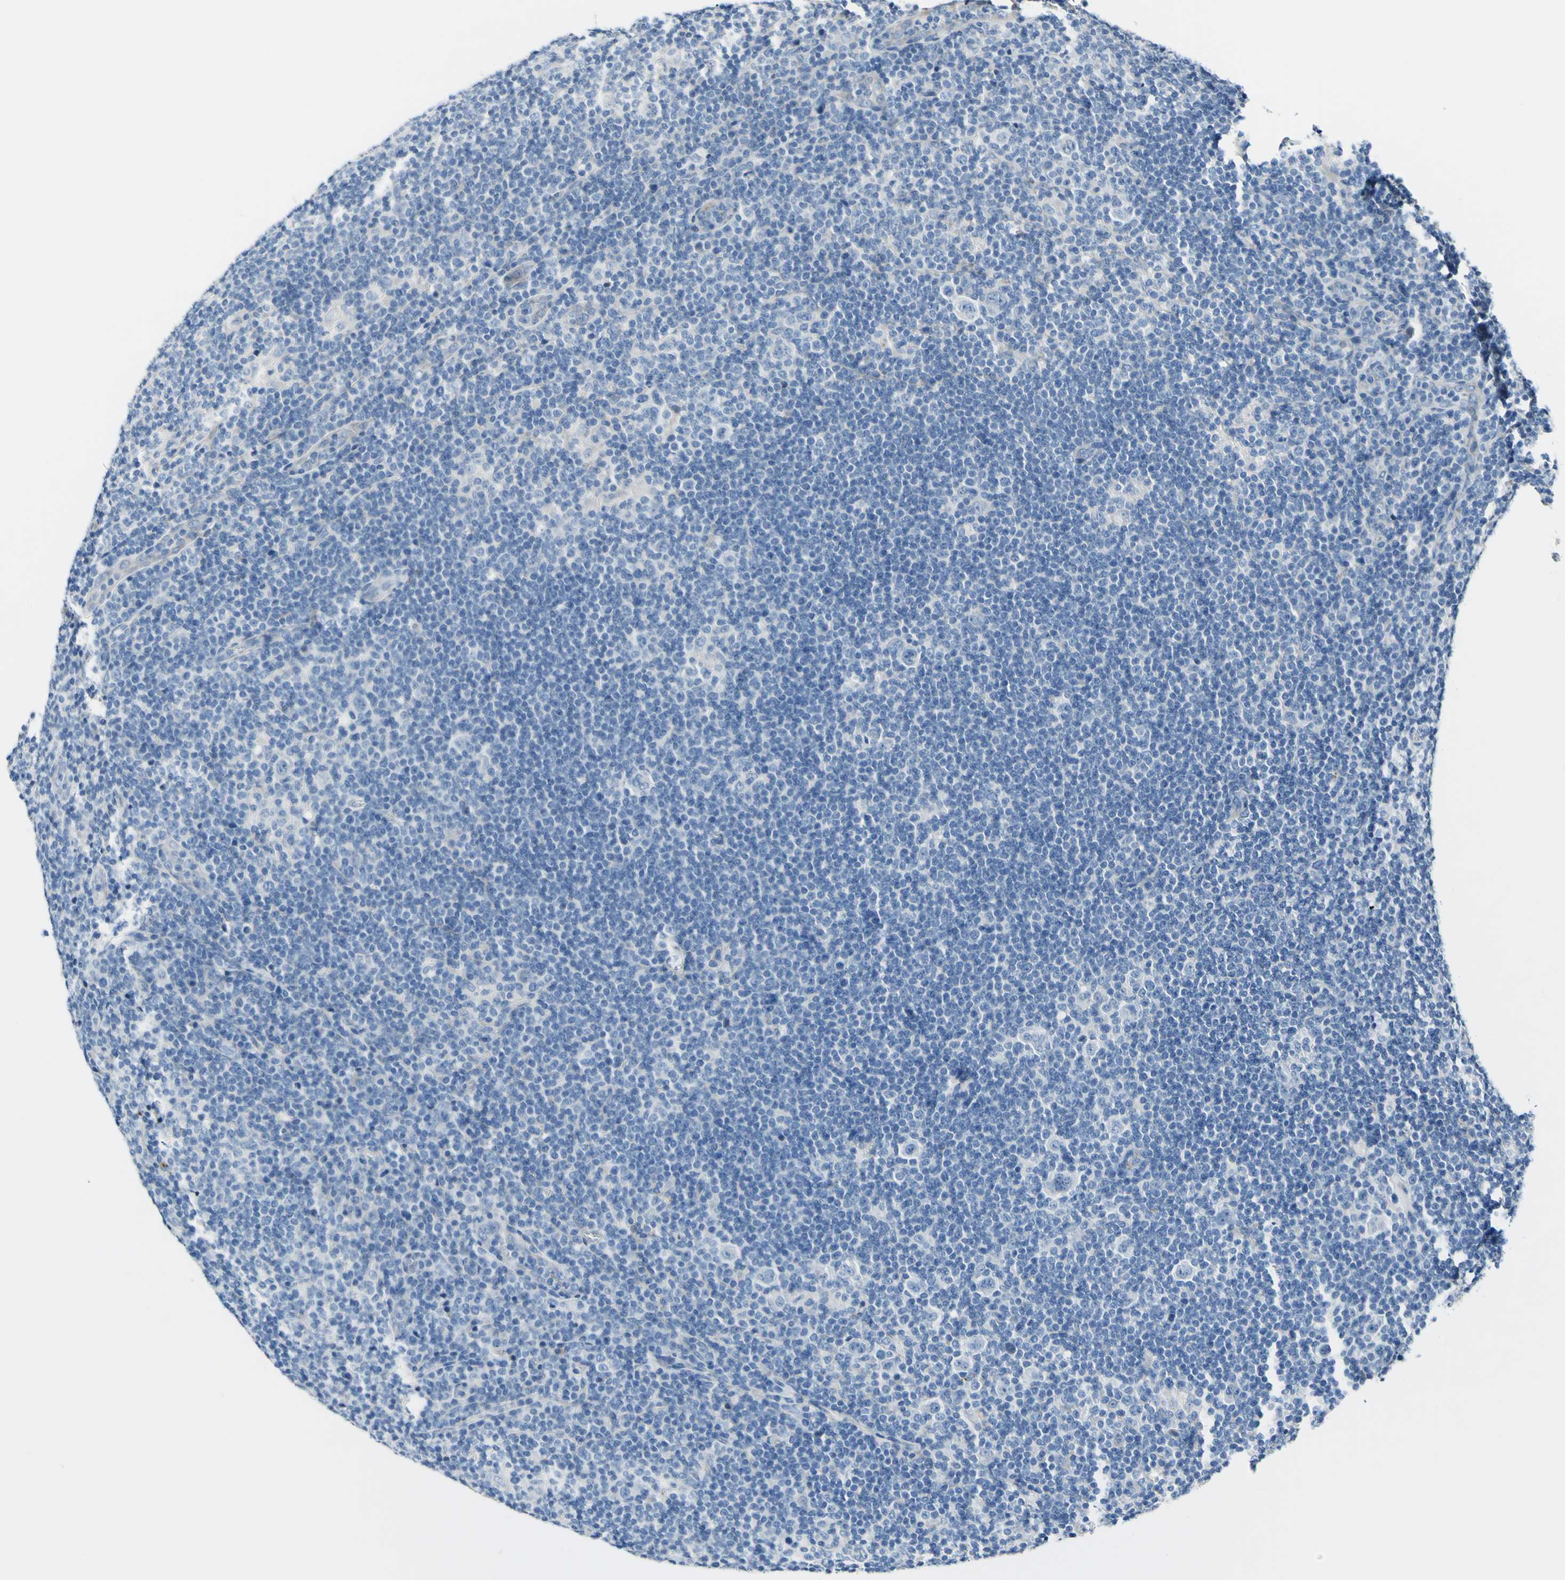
{"staining": {"intensity": "negative", "quantity": "none", "location": "none"}, "tissue": "lymphoma", "cell_type": "Tumor cells", "image_type": "cancer", "snomed": [{"axis": "morphology", "description": "Hodgkin's disease, NOS"}, {"axis": "topography", "description": "Lymph node"}], "caption": "A high-resolution image shows immunohistochemistry staining of Hodgkin's disease, which exhibits no significant positivity in tumor cells. (DAB (3,3'-diaminobenzidine) immunohistochemistry visualized using brightfield microscopy, high magnification).", "gene": "COL6A3", "patient": {"sex": "female", "age": 57}}